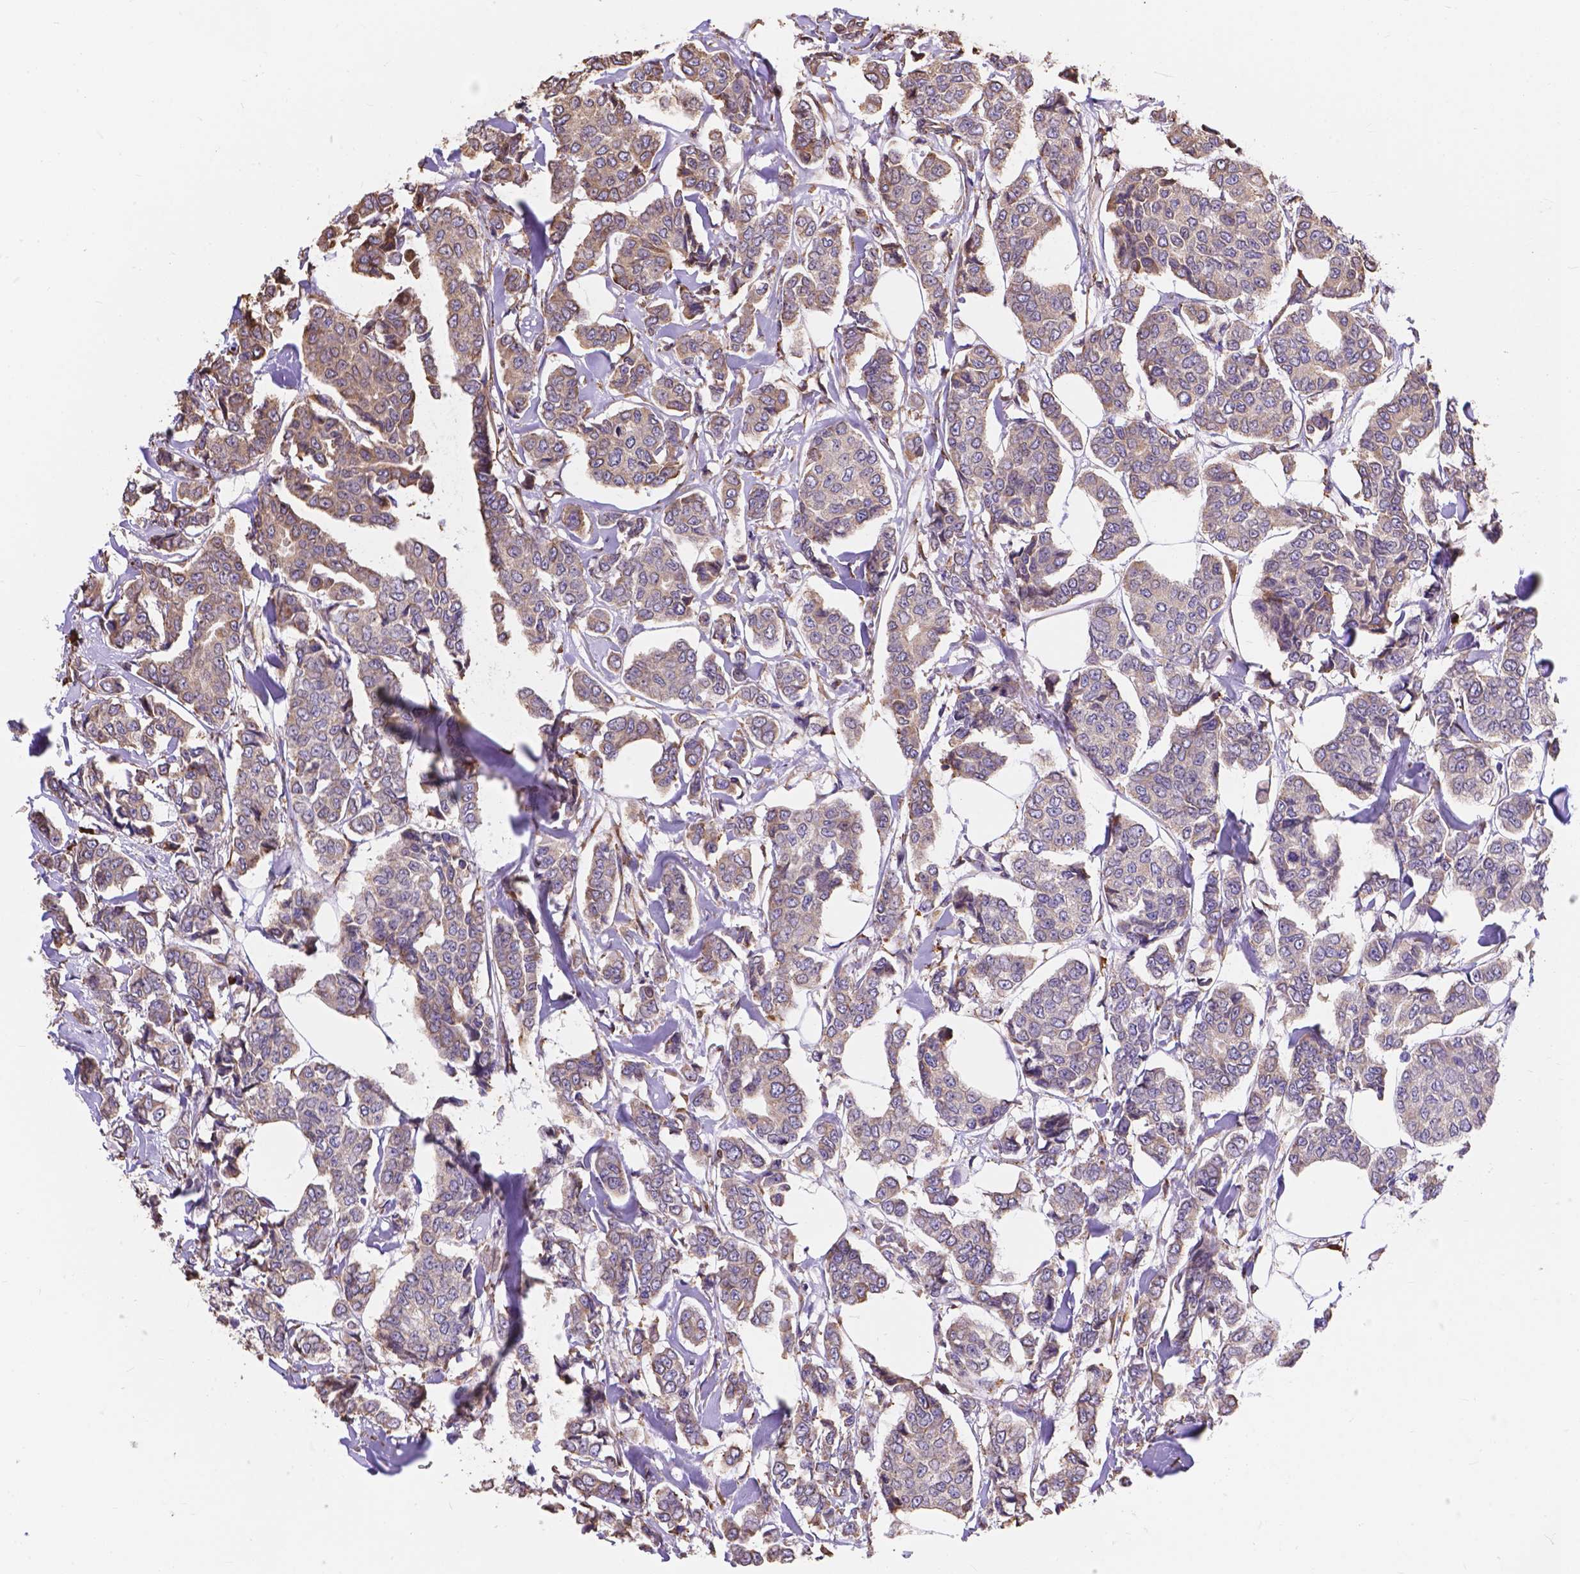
{"staining": {"intensity": "moderate", "quantity": "25%-75%", "location": "cytoplasmic/membranous"}, "tissue": "breast cancer", "cell_type": "Tumor cells", "image_type": "cancer", "snomed": [{"axis": "morphology", "description": "Duct carcinoma"}, {"axis": "topography", "description": "Breast"}], "caption": "Immunohistochemical staining of breast intraductal carcinoma displays medium levels of moderate cytoplasmic/membranous staining in about 25%-75% of tumor cells. The staining was performed using DAB (3,3'-diaminobenzidine) to visualize the protein expression in brown, while the nuclei were stained in blue with hematoxylin (Magnification: 20x).", "gene": "IPO11", "patient": {"sex": "female", "age": 94}}